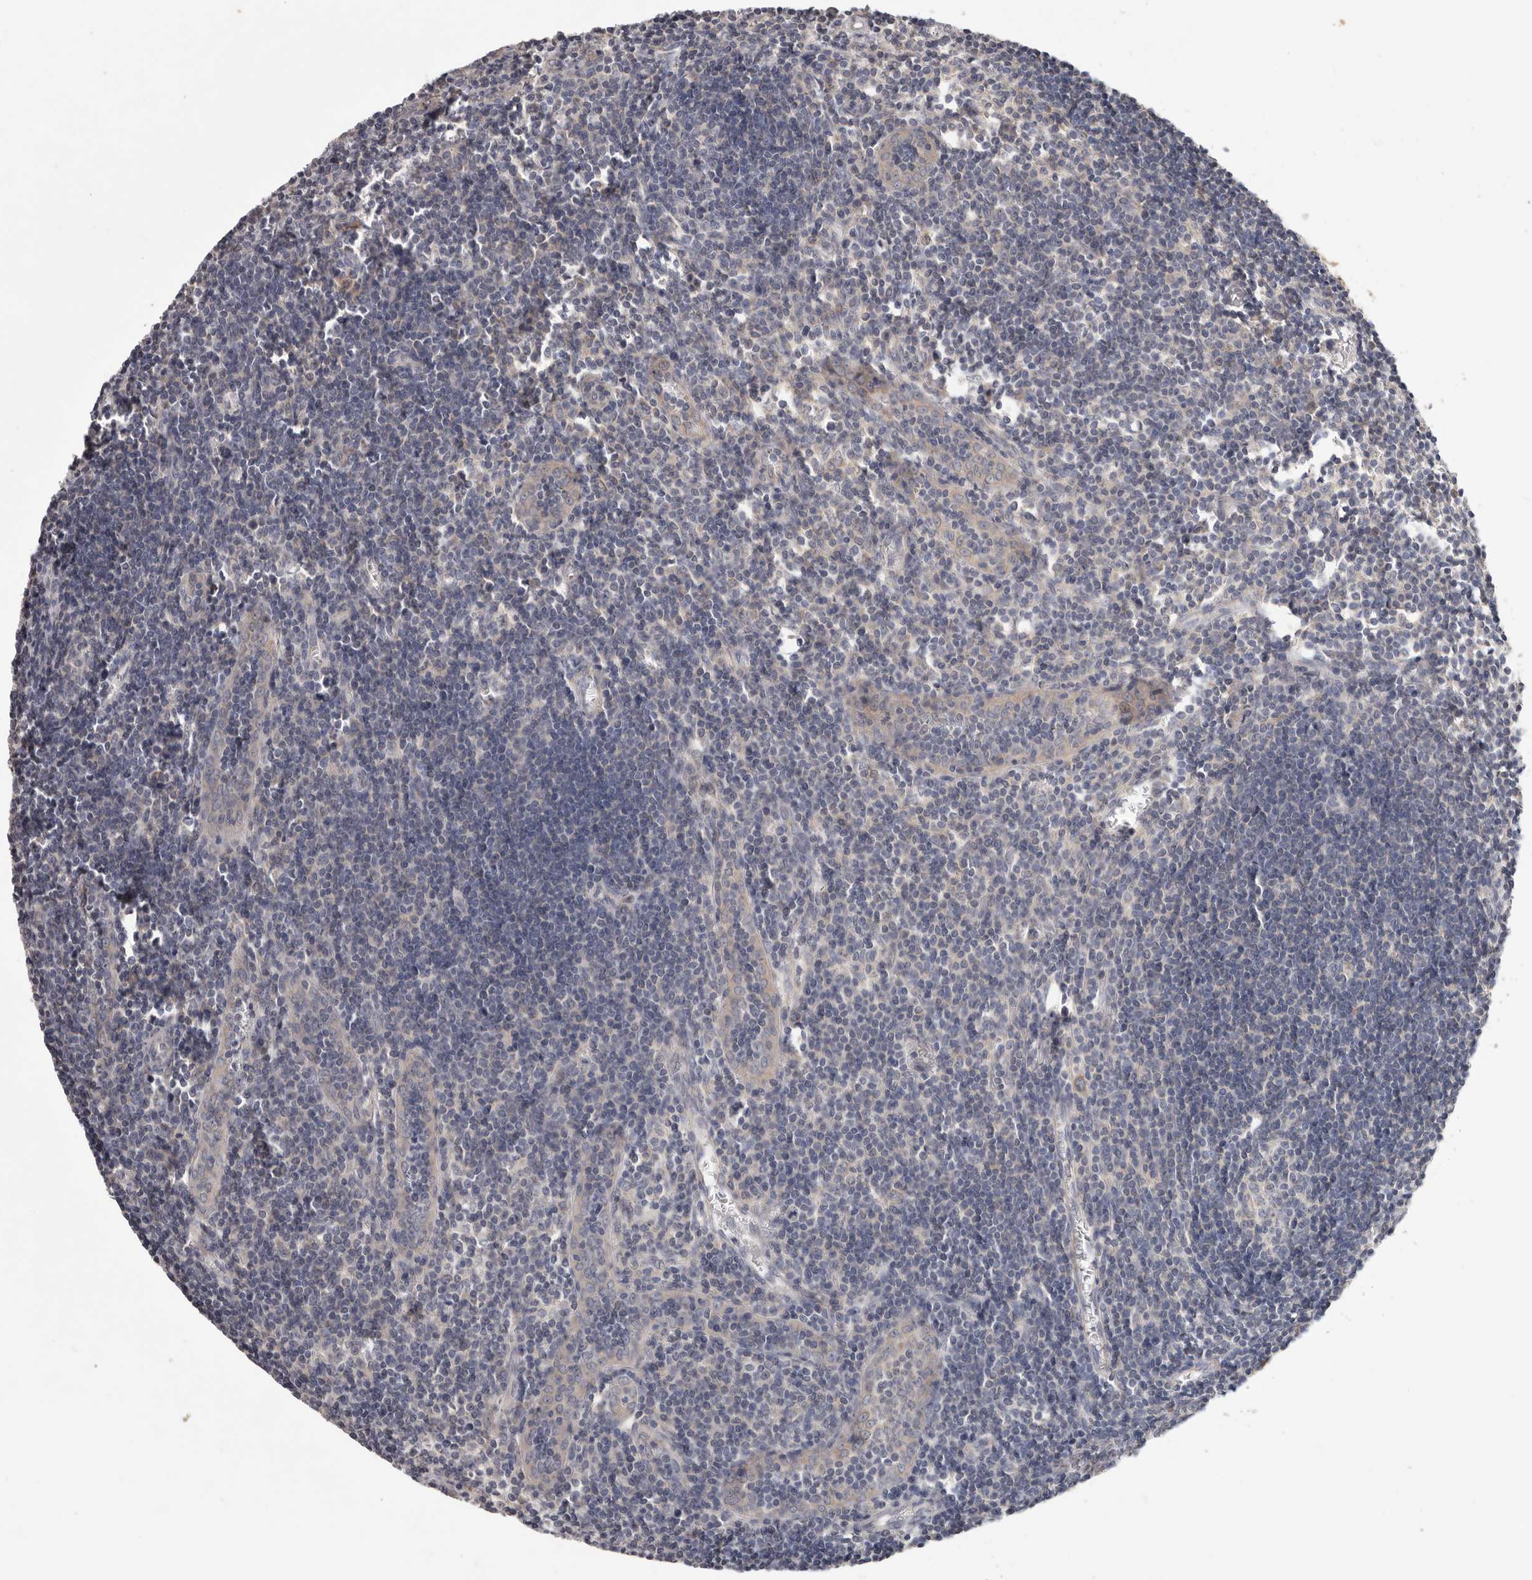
{"staining": {"intensity": "negative", "quantity": "none", "location": "none"}, "tissue": "lymph node", "cell_type": "Germinal center cells", "image_type": "normal", "snomed": [{"axis": "morphology", "description": "Normal tissue, NOS"}, {"axis": "morphology", "description": "Malignant melanoma, Metastatic site"}, {"axis": "topography", "description": "Lymph node"}], "caption": "High power microscopy histopathology image of an immunohistochemistry (IHC) photomicrograph of unremarkable lymph node, revealing no significant staining in germinal center cells.", "gene": "WDR77", "patient": {"sex": "male", "age": 41}}